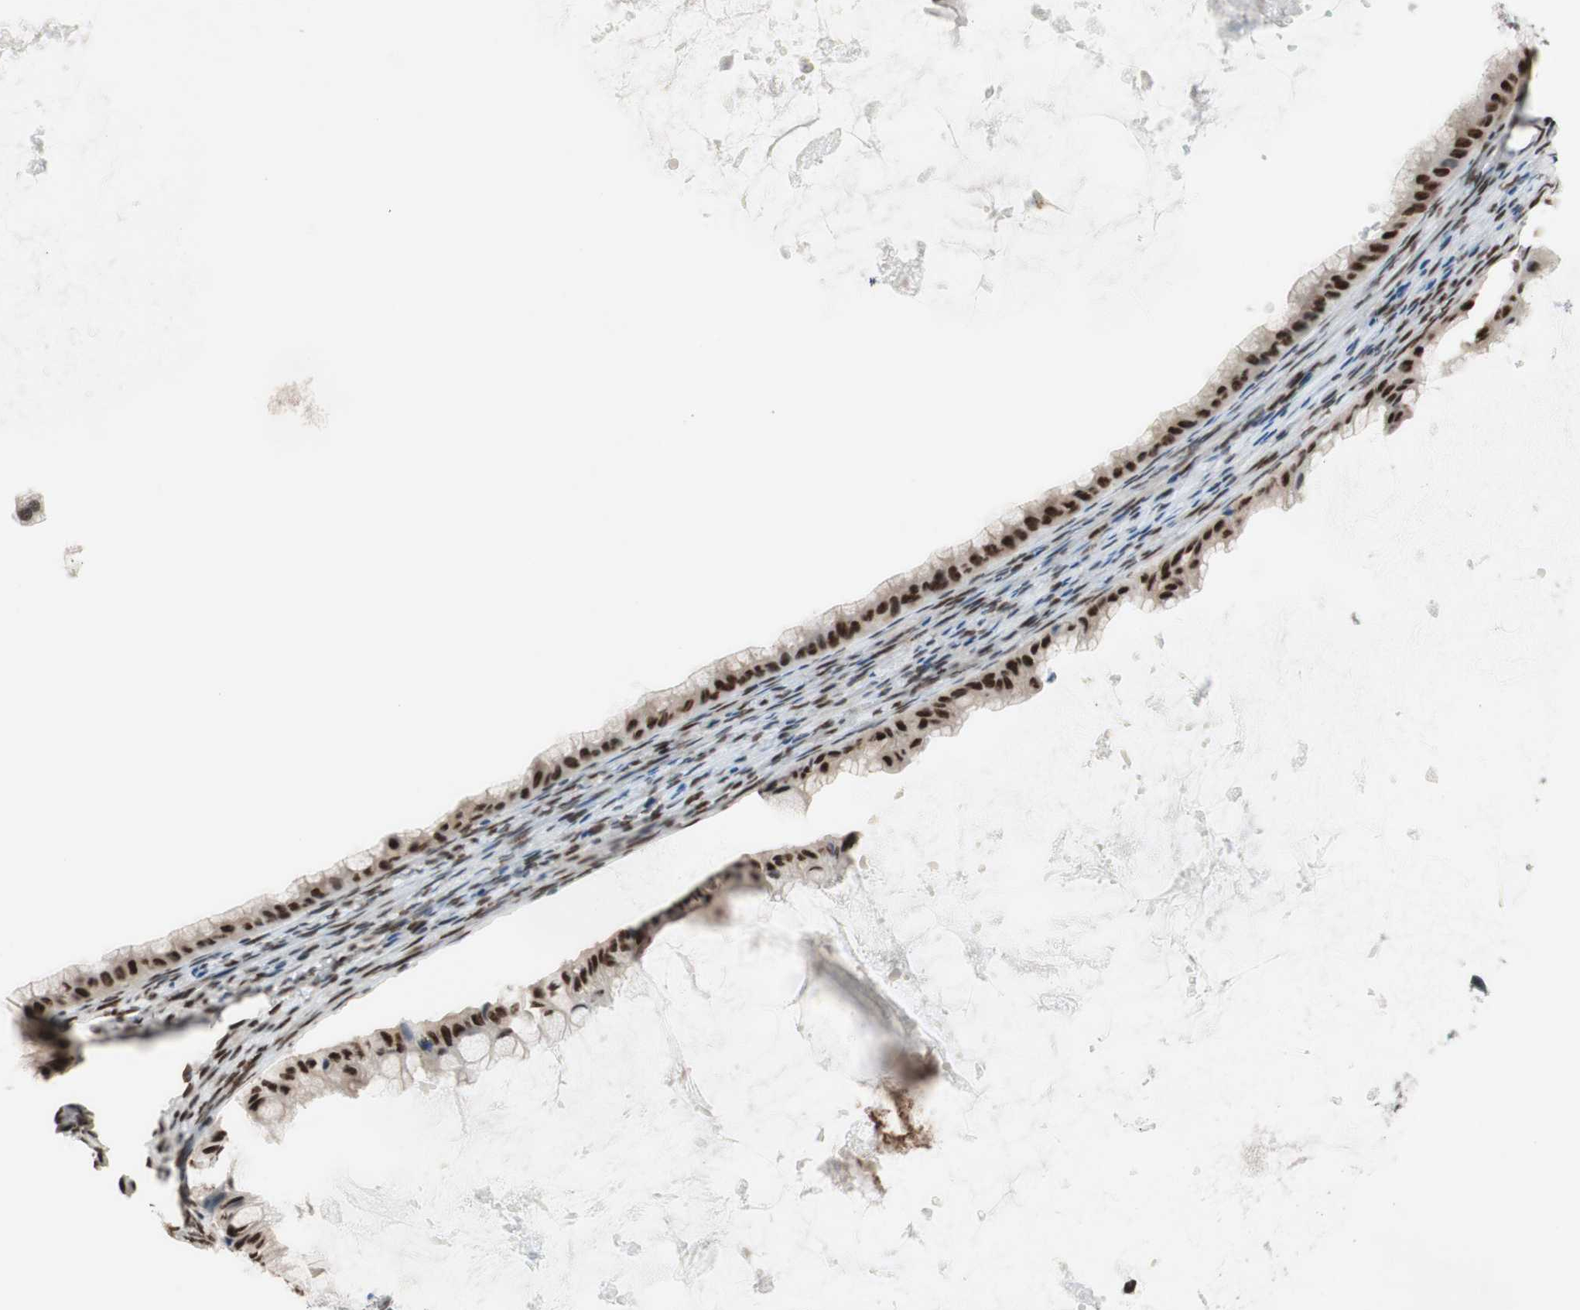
{"staining": {"intensity": "strong", "quantity": ">75%", "location": "nuclear"}, "tissue": "ovarian cancer", "cell_type": "Tumor cells", "image_type": "cancer", "snomed": [{"axis": "morphology", "description": "Cystadenocarcinoma, mucinous, NOS"}, {"axis": "topography", "description": "Ovary"}], "caption": "Immunohistochemistry of ovarian cancer exhibits high levels of strong nuclear staining in about >75% of tumor cells. The protein of interest is stained brown, and the nuclei are stained in blue (DAB IHC with brightfield microscopy, high magnification).", "gene": "PRPF19", "patient": {"sex": "female", "age": 61}}